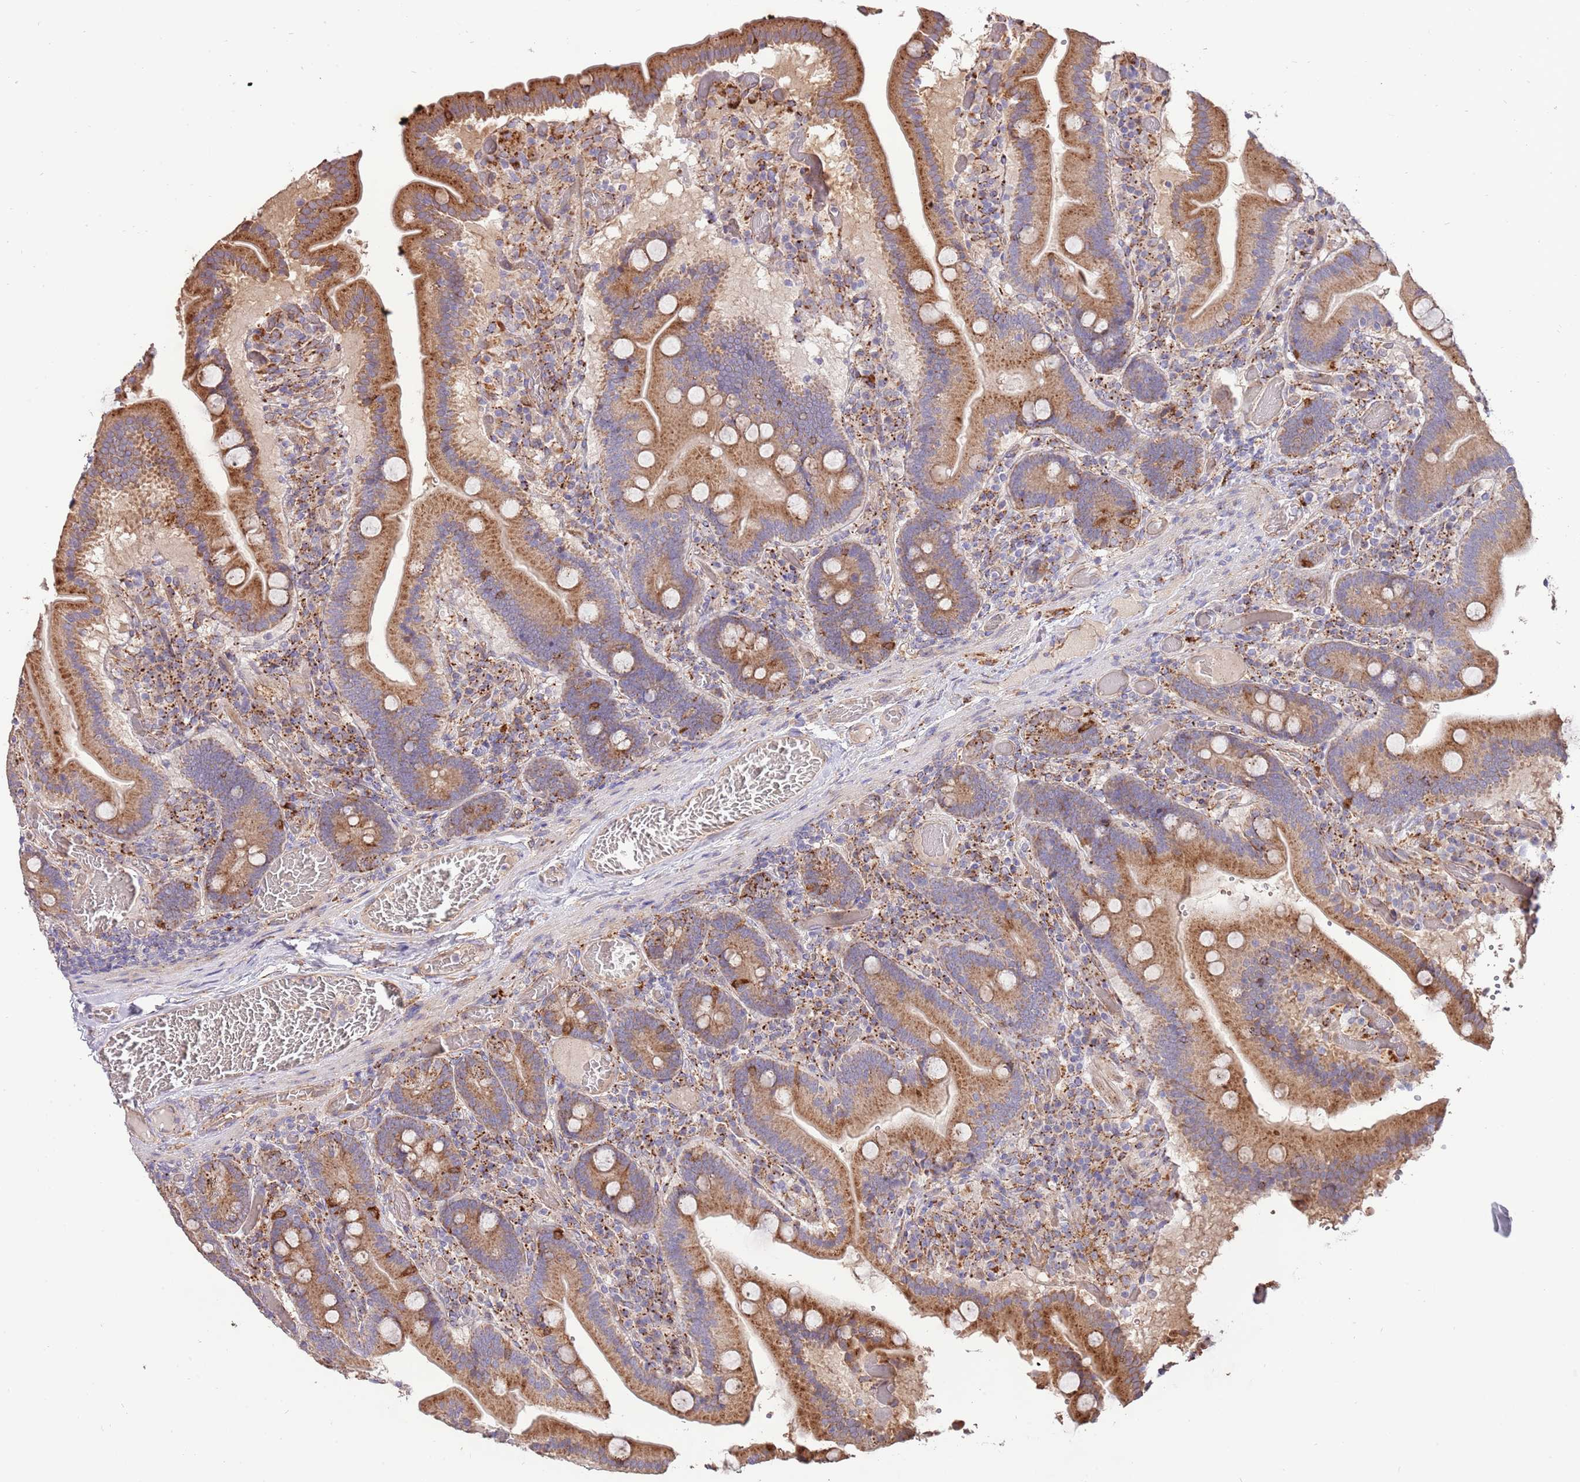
{"staining": {"intensity": "moderate", "quantity": ">75%", "location": "cytoplasmic/membranous"}, "tissue": "duodenum", "cell_type": "Glandular cells", "image_type": "normal", "snomed": [{"axis": "morphology", "description": "Normal tissue, NOS"}, {"axis": "topography", "description": "Duodenum"}], "caption": "Brown immunohistochemical staining in normal duodenum exhibits moderate cytoplasmic/membranous positivity in approximately >75% of glandular cells.", "gene": "DOCK6", "patient": {"sex": "female", "age": 62}}